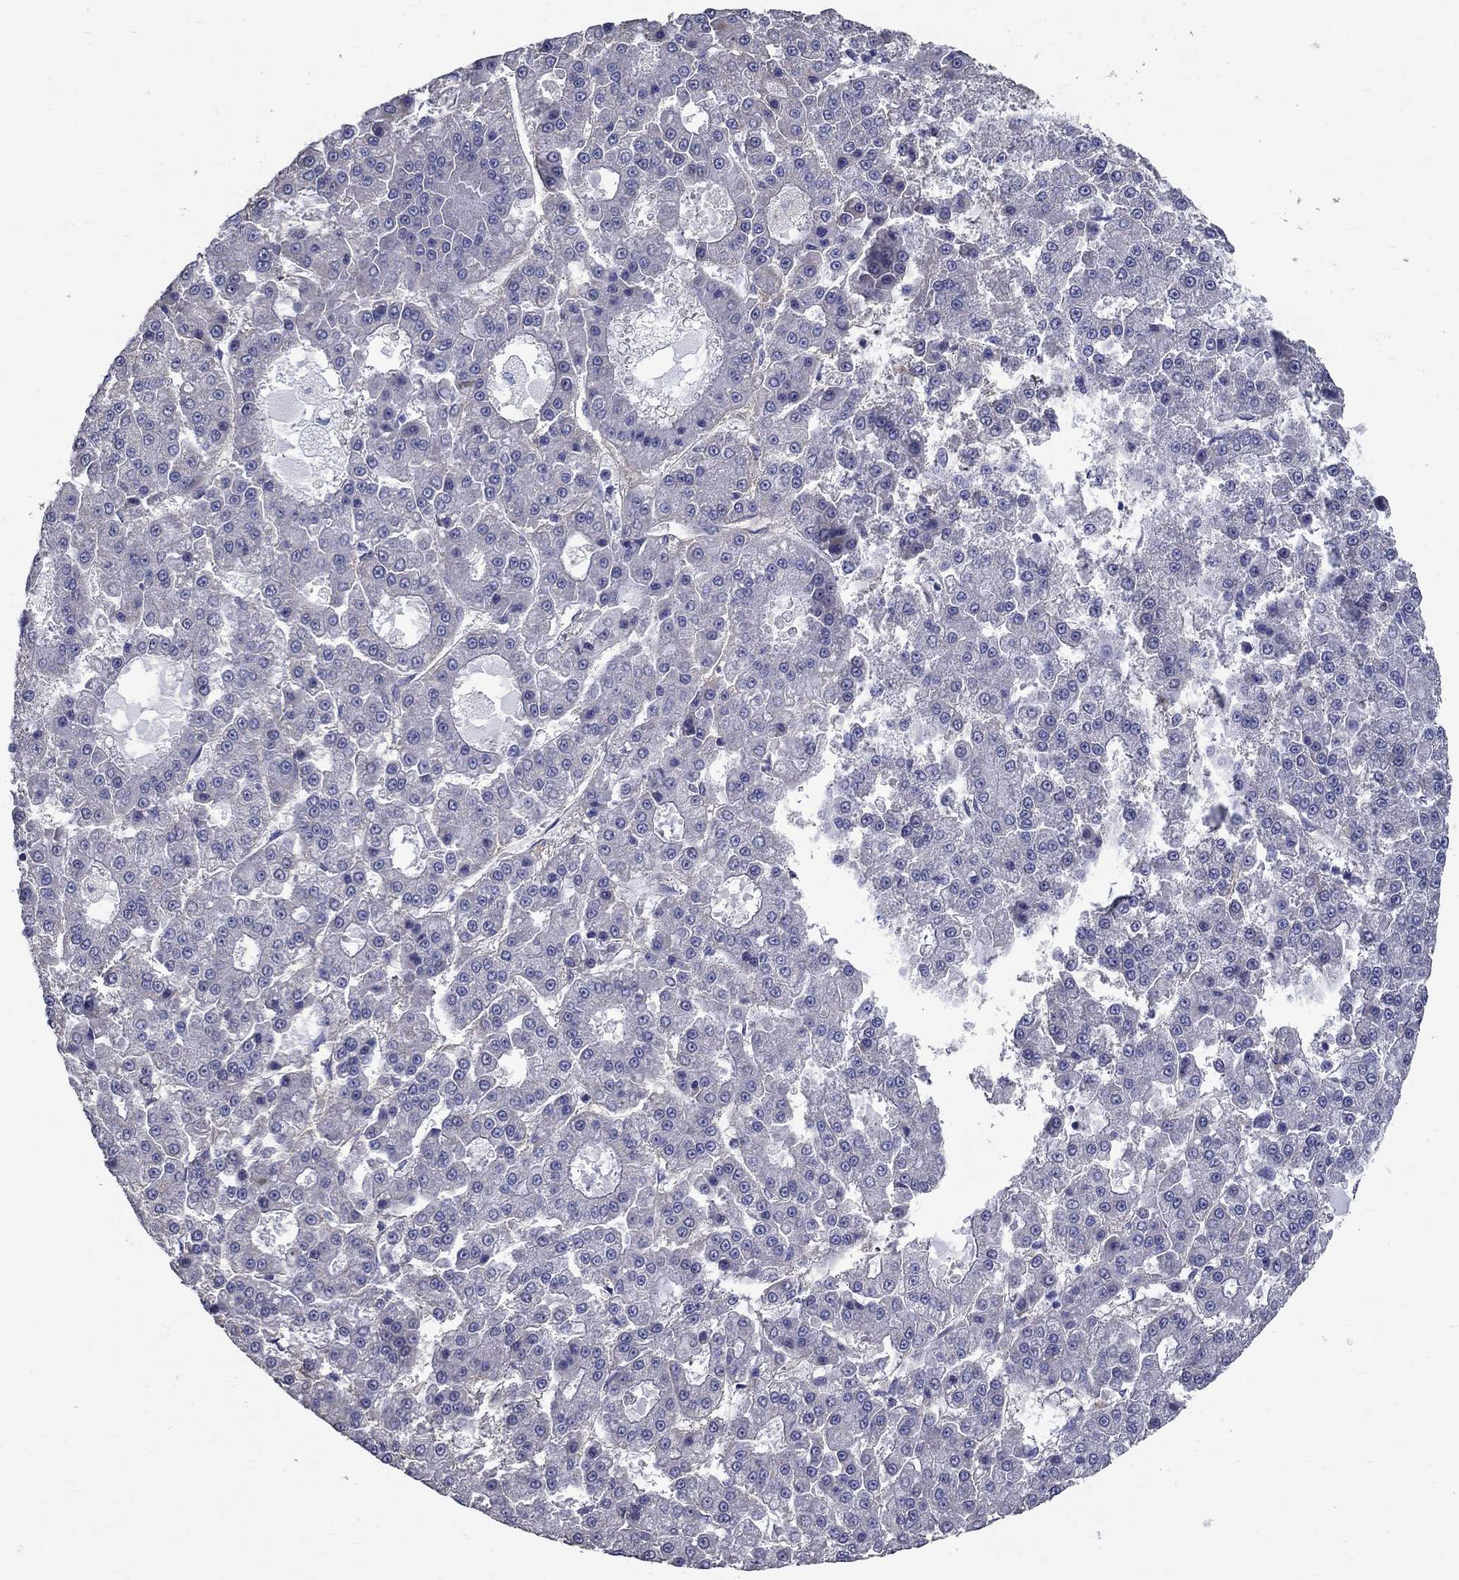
{"staining": {"intensity": "negative", "quantity": "none", "location": "none"}, "tissue": "liver cancer", "cell_type": "Tumor cells", "image_type": "cancer", "snomed": [{"axis": "morphology", "description": "Carcinoma, Hepatocellular, NOS"}, {"axis": "topography", "description": "Liver"}], "caption": "Tumor cells are negative for brown protein staining in liver cancer. Brightfield microscopy of immunohistochemistry (IHC) stained with DAB (brown) and hematoxylin (blue), captured at high magnification.", "gene": "ANXA10", "patient": {"sex": "male", "age": 70}}